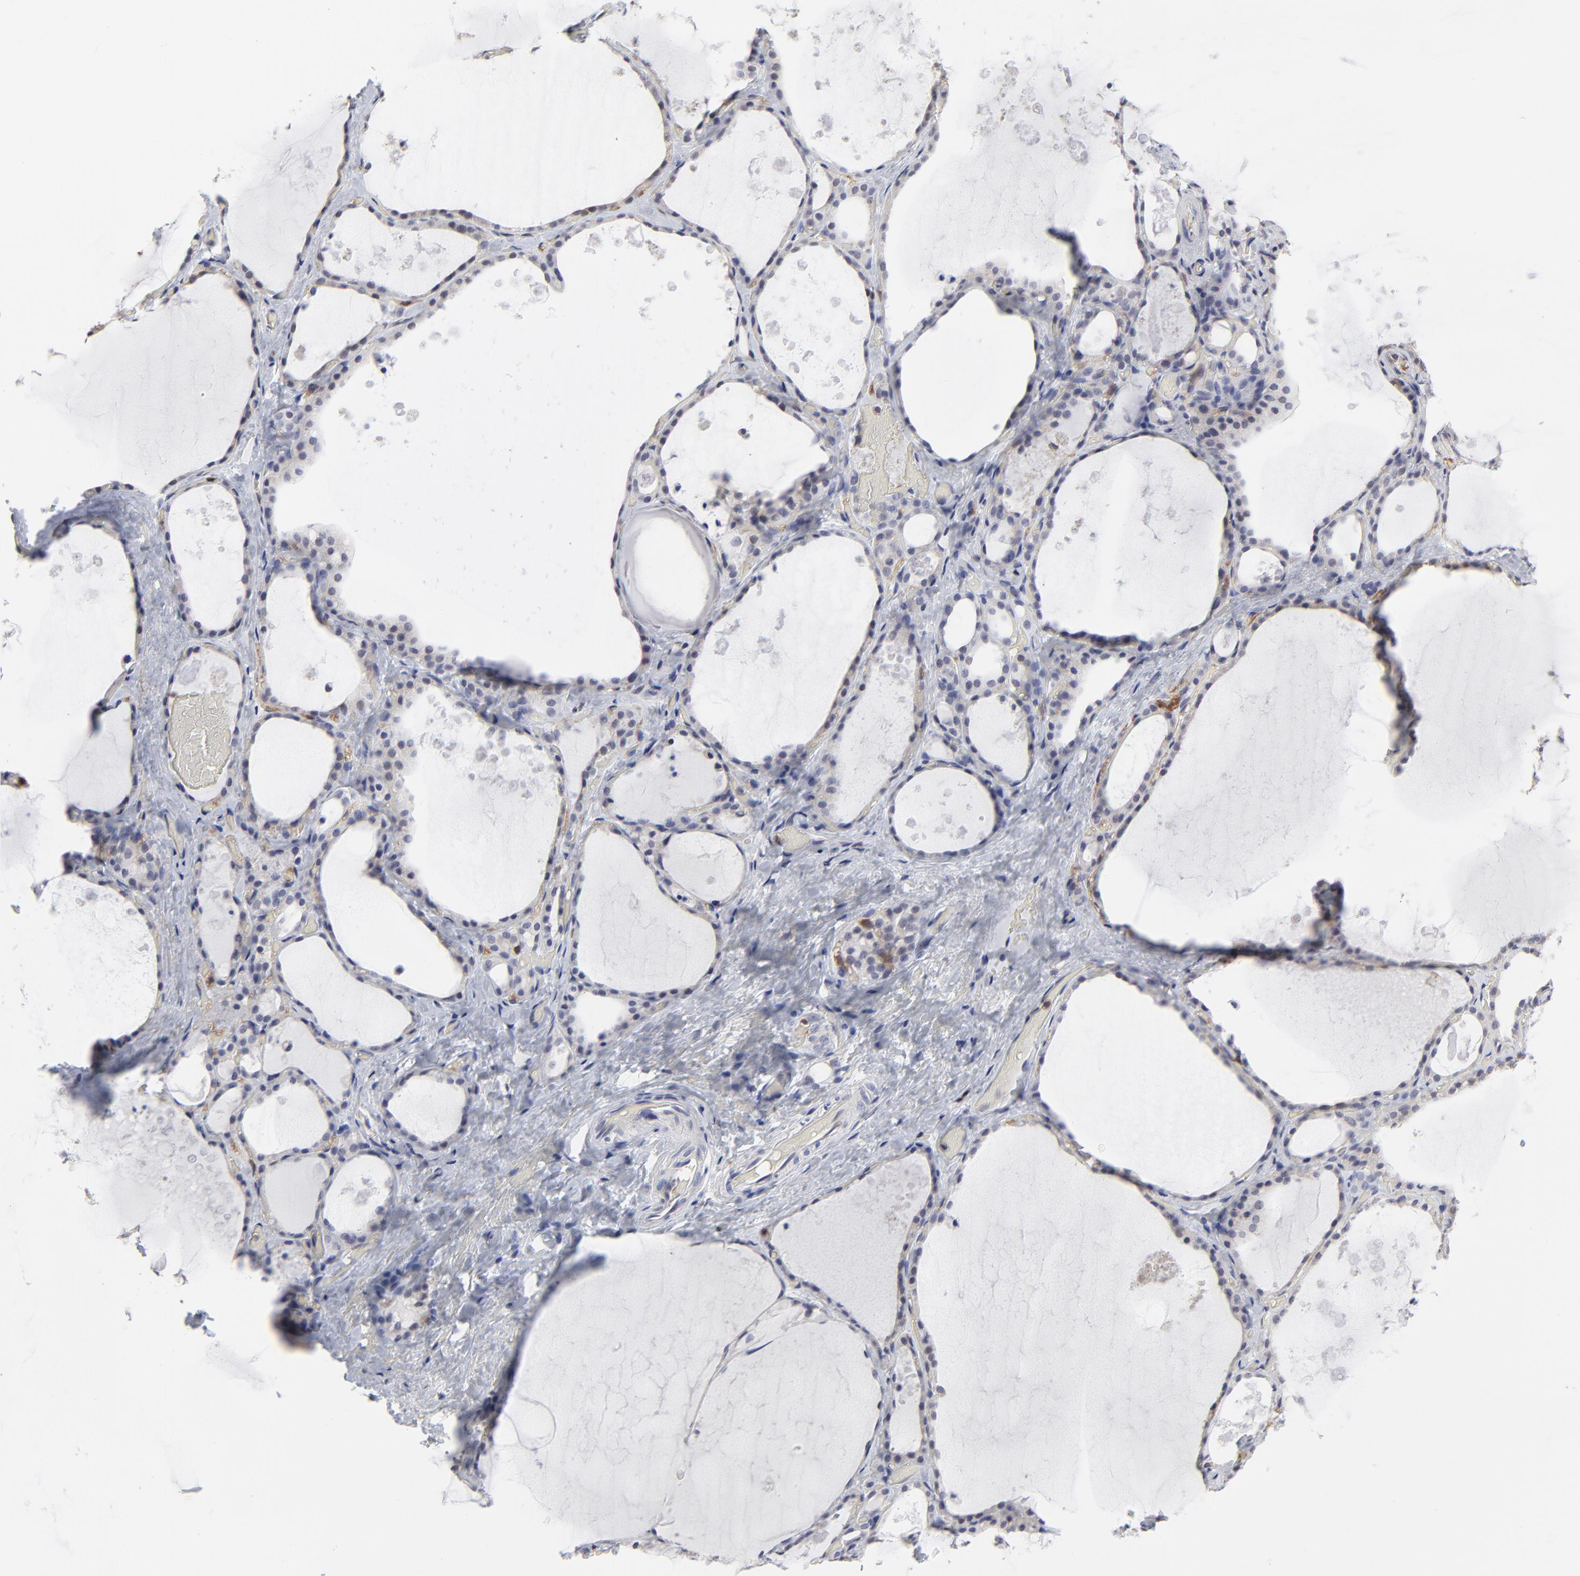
{"staining": {"intensity": "negative", "quantity": "none", "location": "none"}, "tissue": "thyroid gland", "cell_type": "Glandular cells", "image_type": "normal", "snomed": [{"axis": "morphology", "description": "Normal tissue, NOS"}, {"axis": "topography", "description": "Thyroid gland"}], "caption": "Immunohistochemistry (IHC) image of unremarkable thyroid gland: human thyroid gland stained with DAB demonstrates no significant protein expression in glandular cells. (DAB (3,3'-diaminobenzidine) IHC visualized using brightfield microscopy, high magnification).", "gene": "CASP3", "patient": {"sex": "male", "age": 61}}